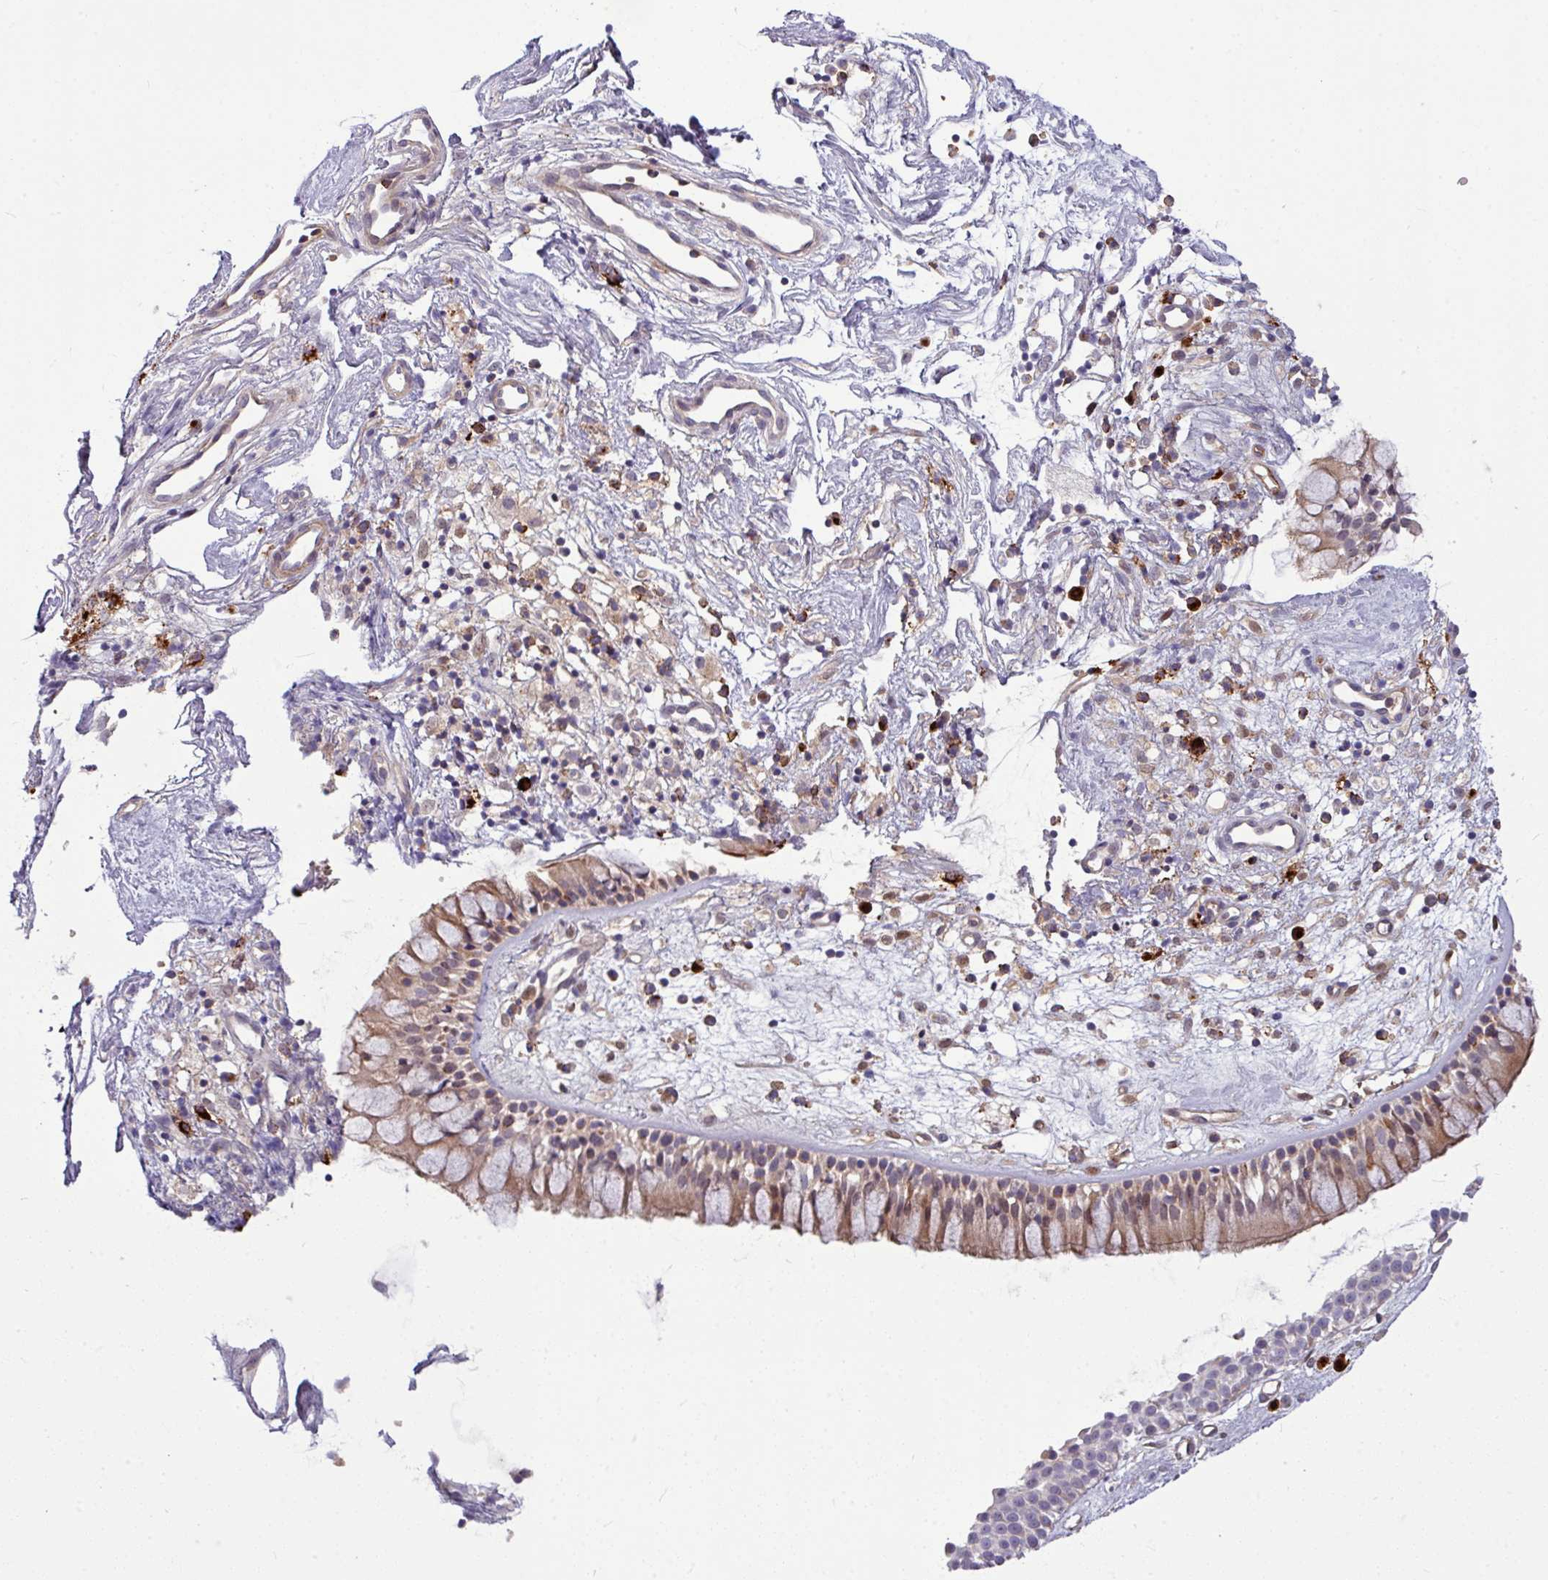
{"staining": {"intensity": "strong", "quantity": "25%-75%", "location": "cytoplasmic/membranous"}, "tissue": "nasopharynx", "cell_type": "Respiratory epithelial cells", "image_type": "normal", "snomed": [{"axis": "morphology", "description": "Normal tissue, NOS"}, {"axis": "topography", "description": "Nasopharynx"}], "caption": "Brown immunohistochemical staining in benign nasopharynx reveals strong cytoplasmic/membranous positivity in about 25%-75% of respiratory epithelial cells. (Brightfield microscopy of DAB IHC at high magnification).", "gene": "B4GALNT4", "patient": {"sex": "male", "age": 63}}